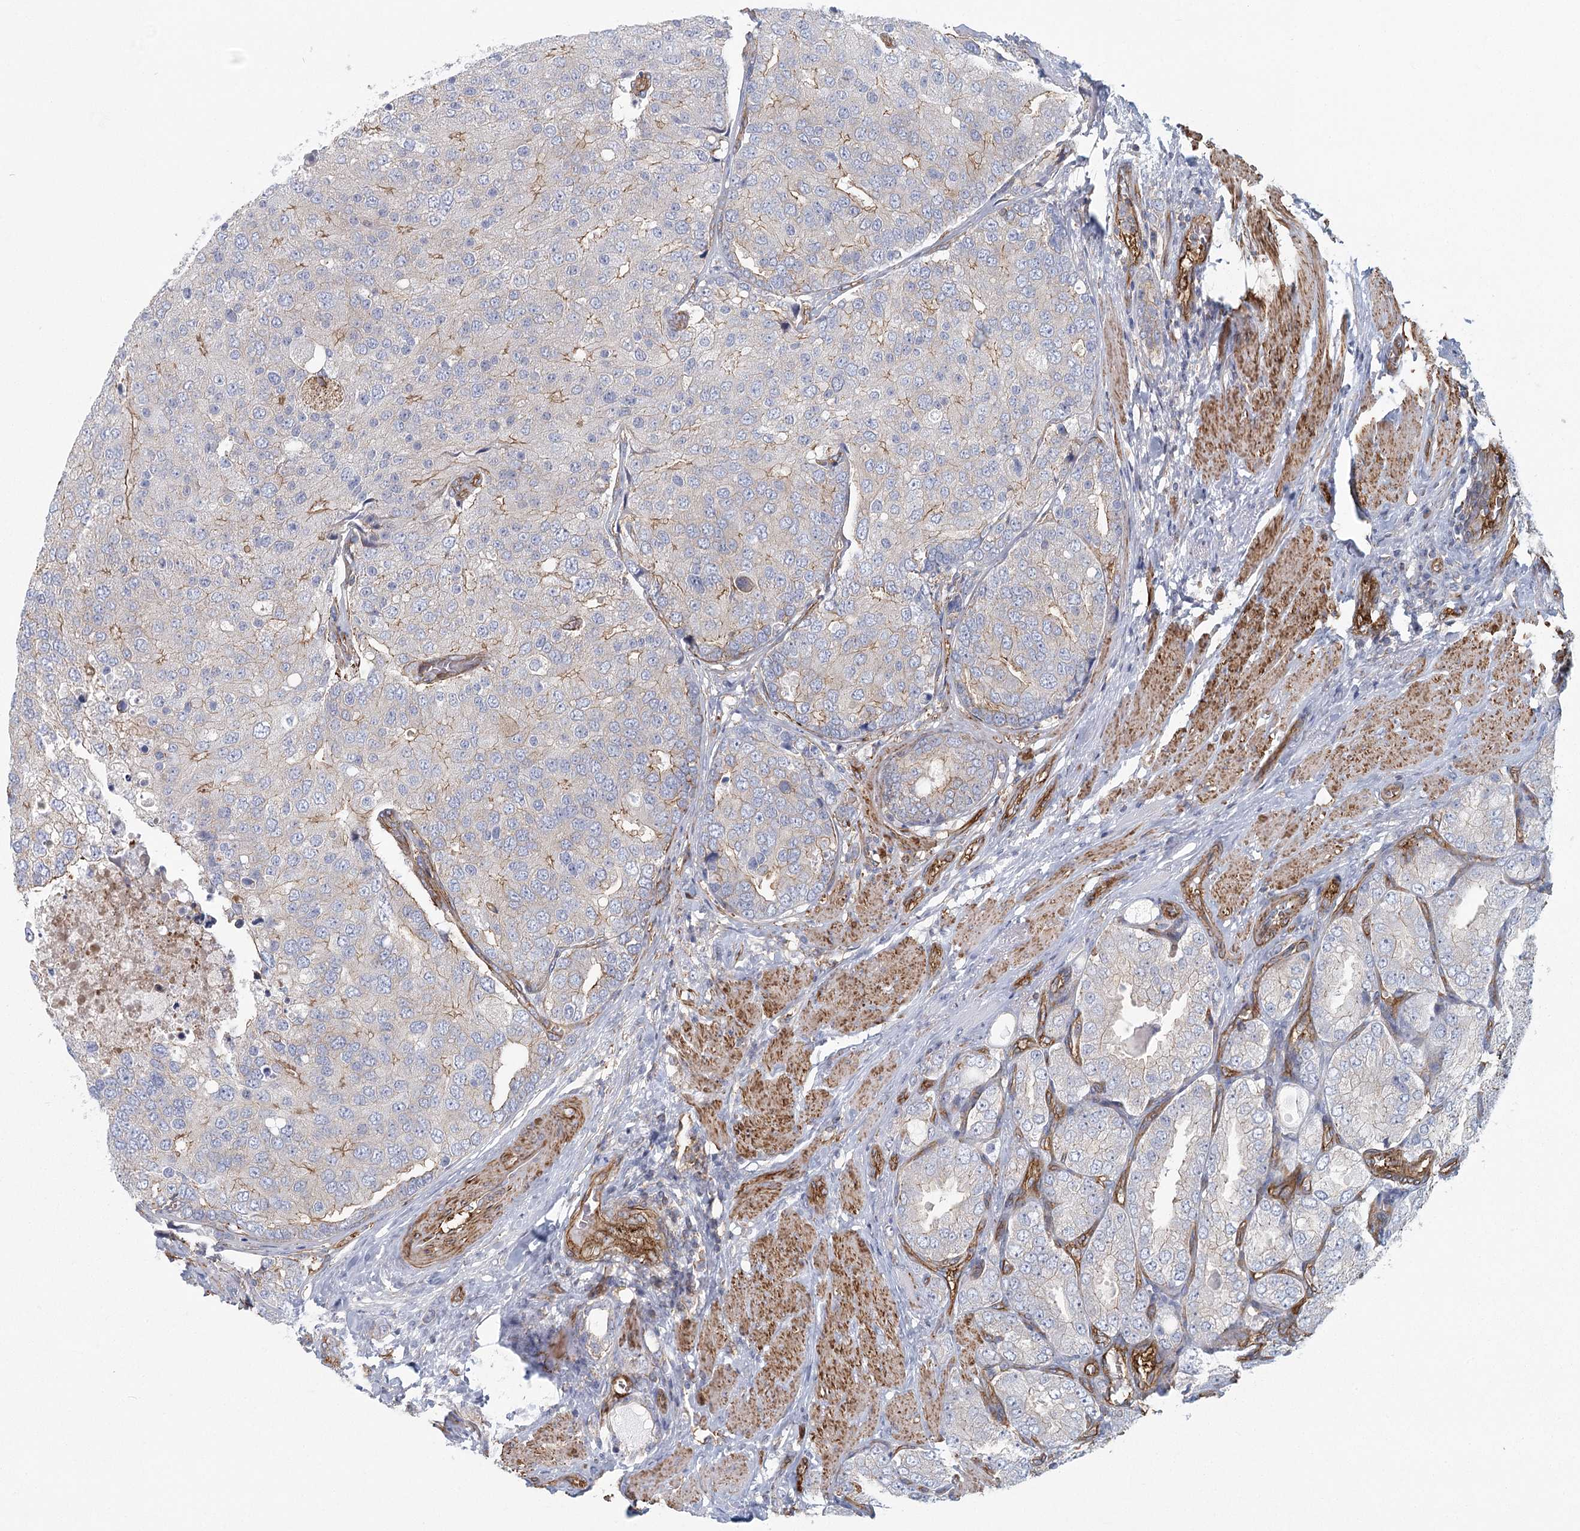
{"staining": {"intensity": "negative", "quantity": "none", "location": "none"}, "tissue": "prostate cancer", "cell_type": "Tumor cells", "image_type": "cancer", "snomed": [{"axis": "morphology", "description": "Adenocarcinoma, High grade"}, {"axis": "topography", "description": "Prostate"}], "caption": "This is an immunohistochemistry photomicrograph of human prostate cancer (adenocarcinoma (high-grade)). There is no staining in tumor cells.", "gene": "IFT46", "patient": {"sex": "male", "age": 50}}